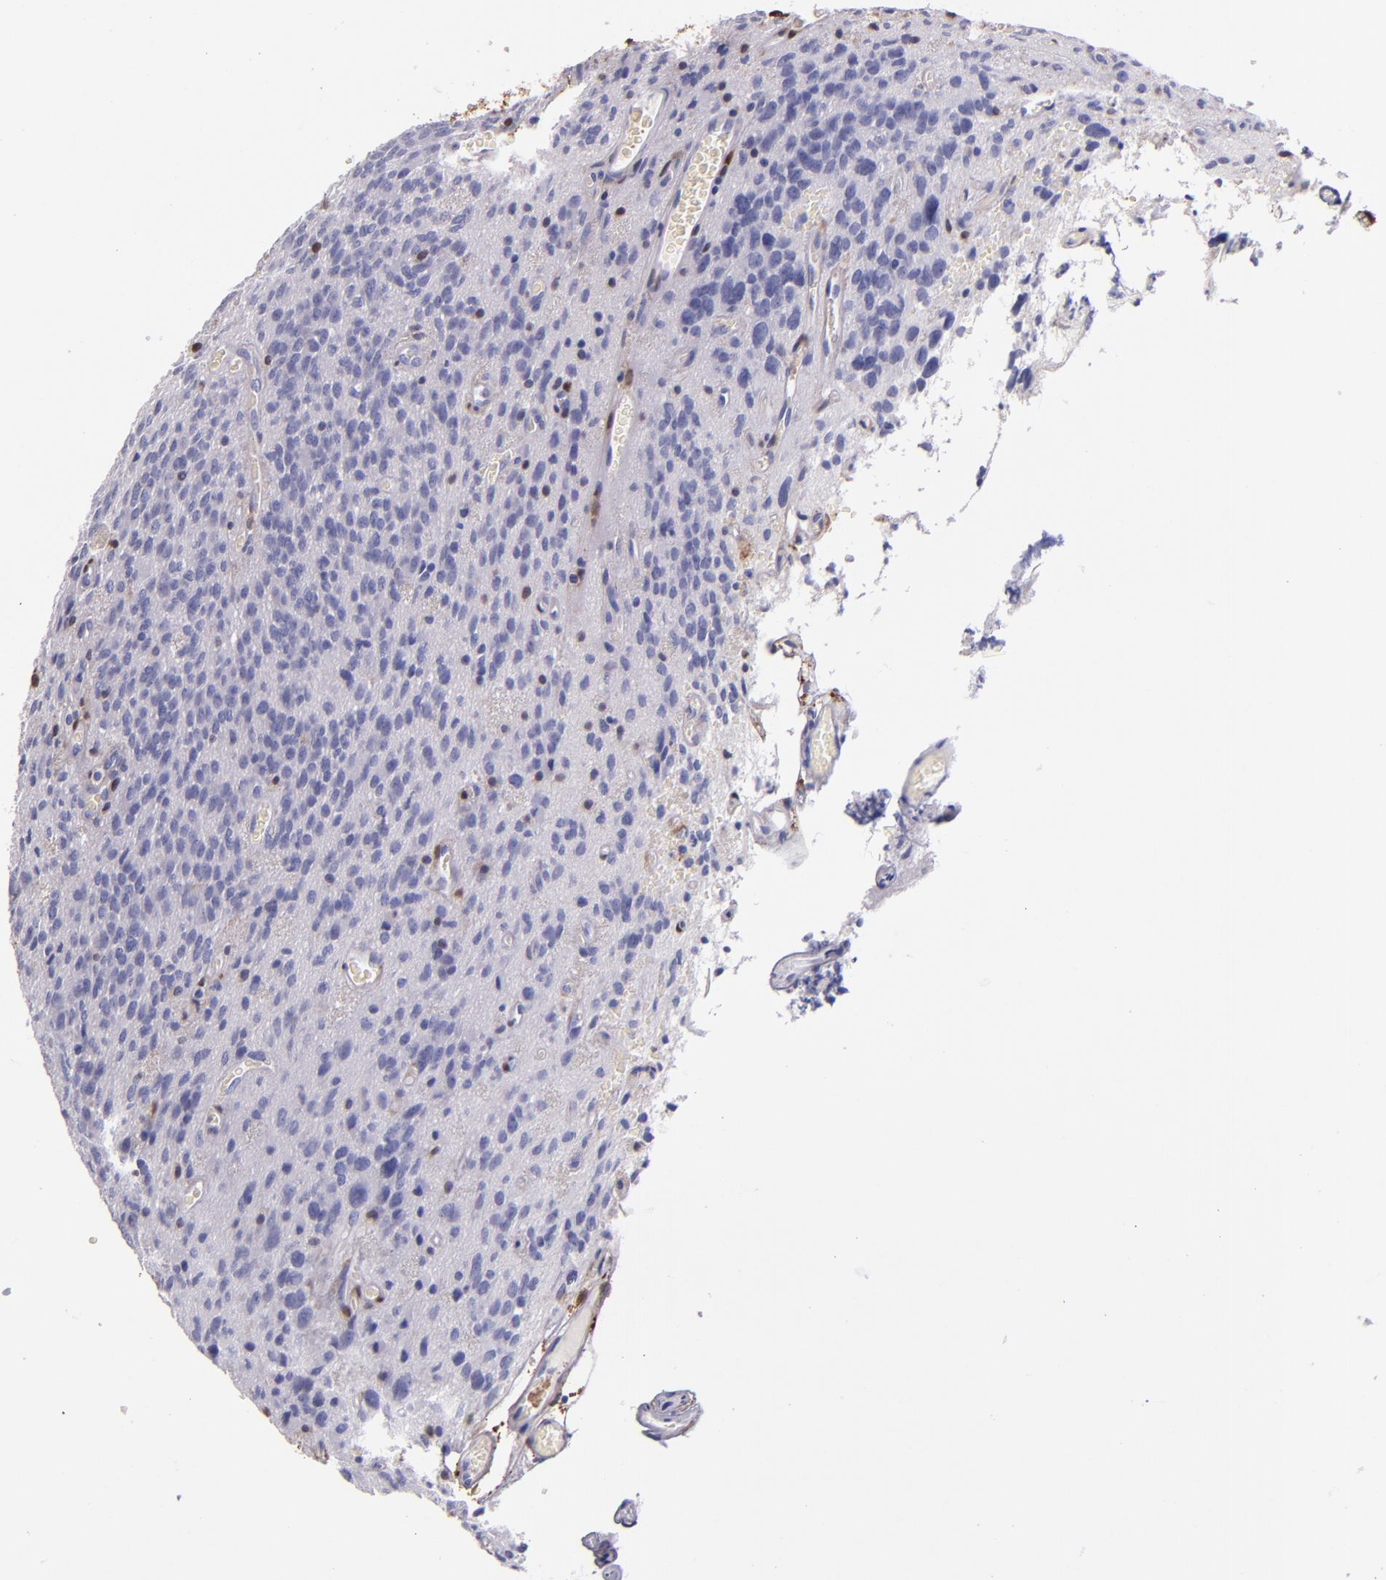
{"staining": {"intensity": "negative", "quantity": "none", "location": "none"}, "tissue": "glioma", "cell_type": "Tumor cells", "image_type": "cancer", "snomed": [{"axis": "morphology", "description": "Glioma, malignant, Low grade"}, {"axis": "topography", "description": "Brain"}], "caption": "Protein analysis of glioma exhibits no significant expression in tumor cells.", "gene": "F13A1", "patient": {"sex": "female", "age": 15}}